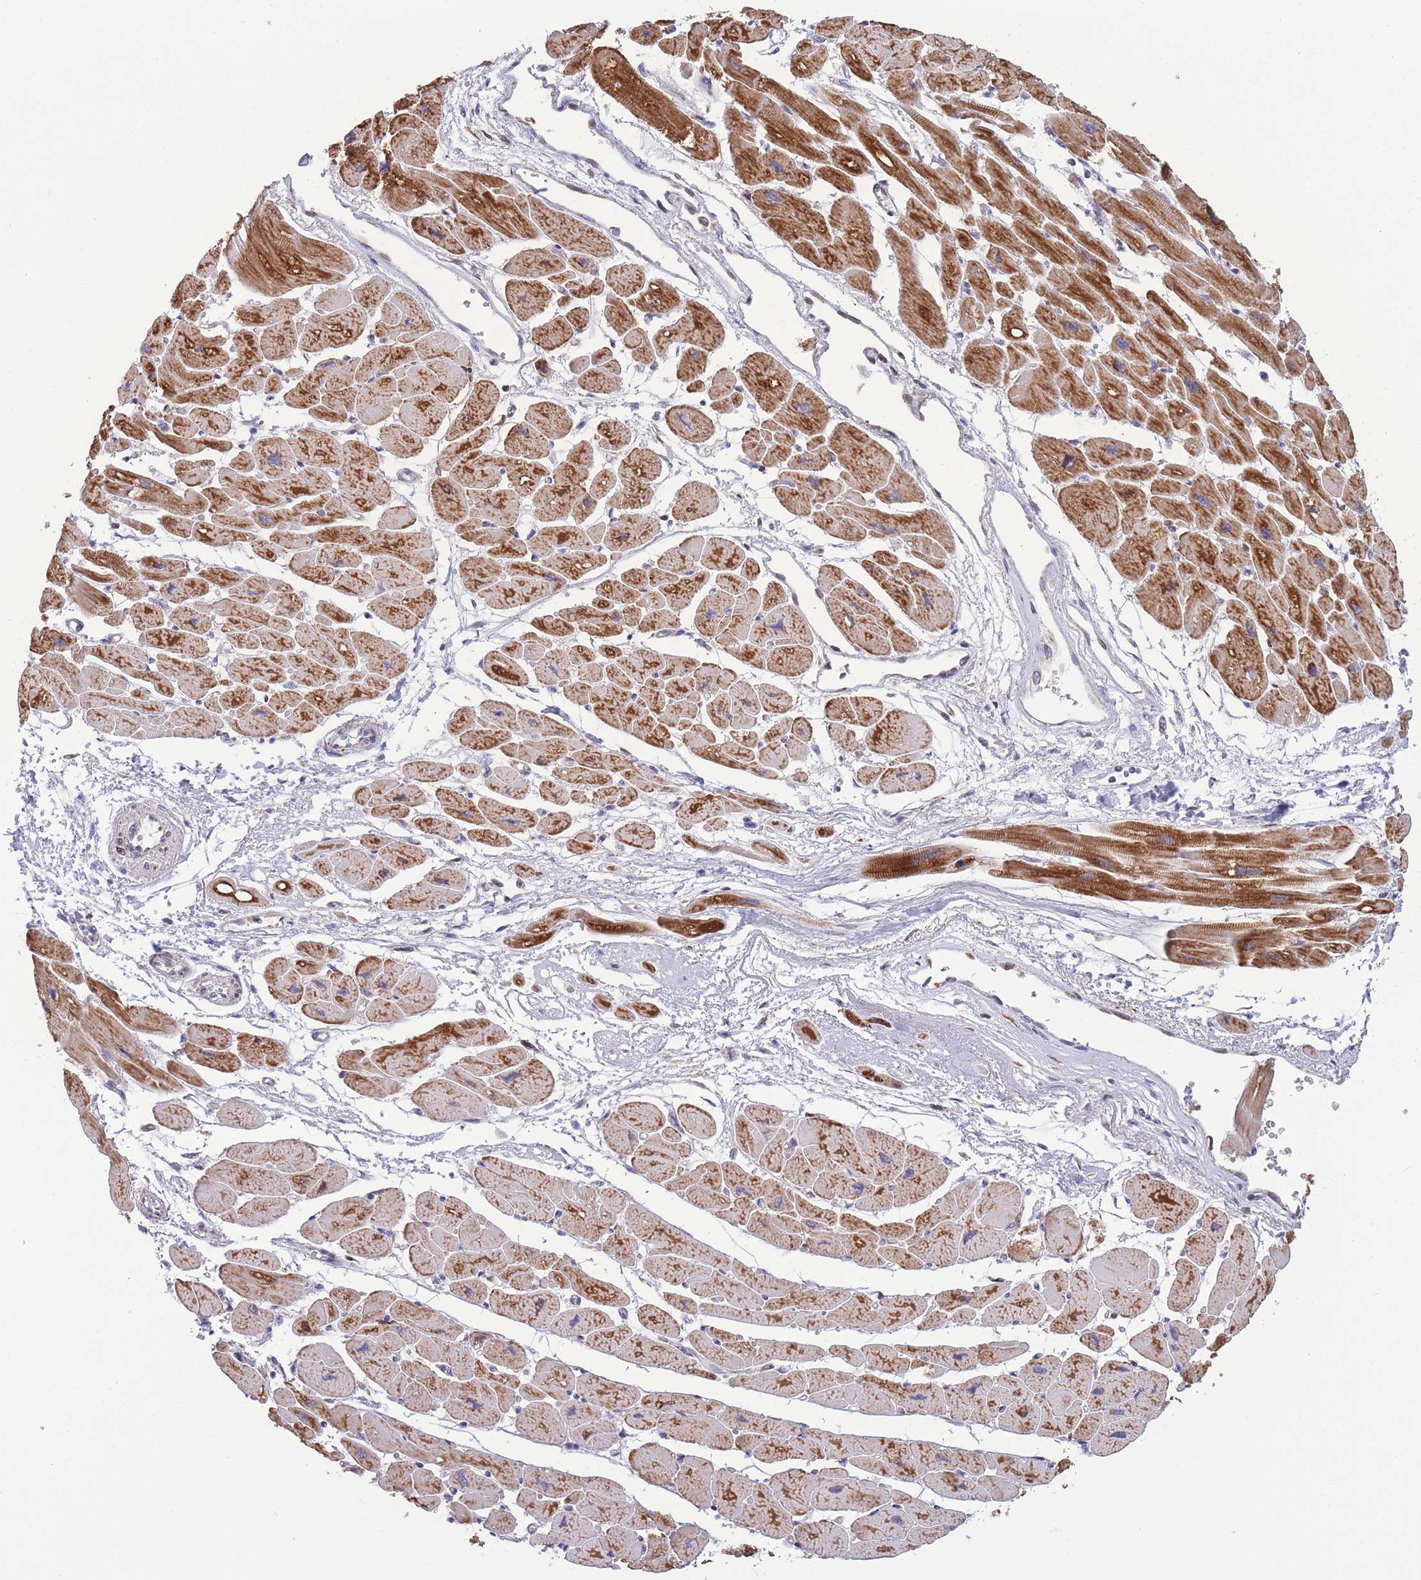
{"staining": {"intensity": "moderate", "quantity": ">75%", "location": "cytoplasmic/membranous"}, "tissue": "heart muscle", "cell_type": "Cardiomyocytes", "image_type": "normal", "snomed": [{"axis": "morphology", "description": "Normal tissue, NOS"}, {"axis": "topography", "description": "Heart"}], "caption": "Approximately >75% of cardiomyocytes in benign human heart muscle exhibit moderate cytoplasmic/membranous protein staining as visualized by brown immunohistochemical staining.", "gene": "PDHA1", "patient": {"sex": "female", "age": 54}}